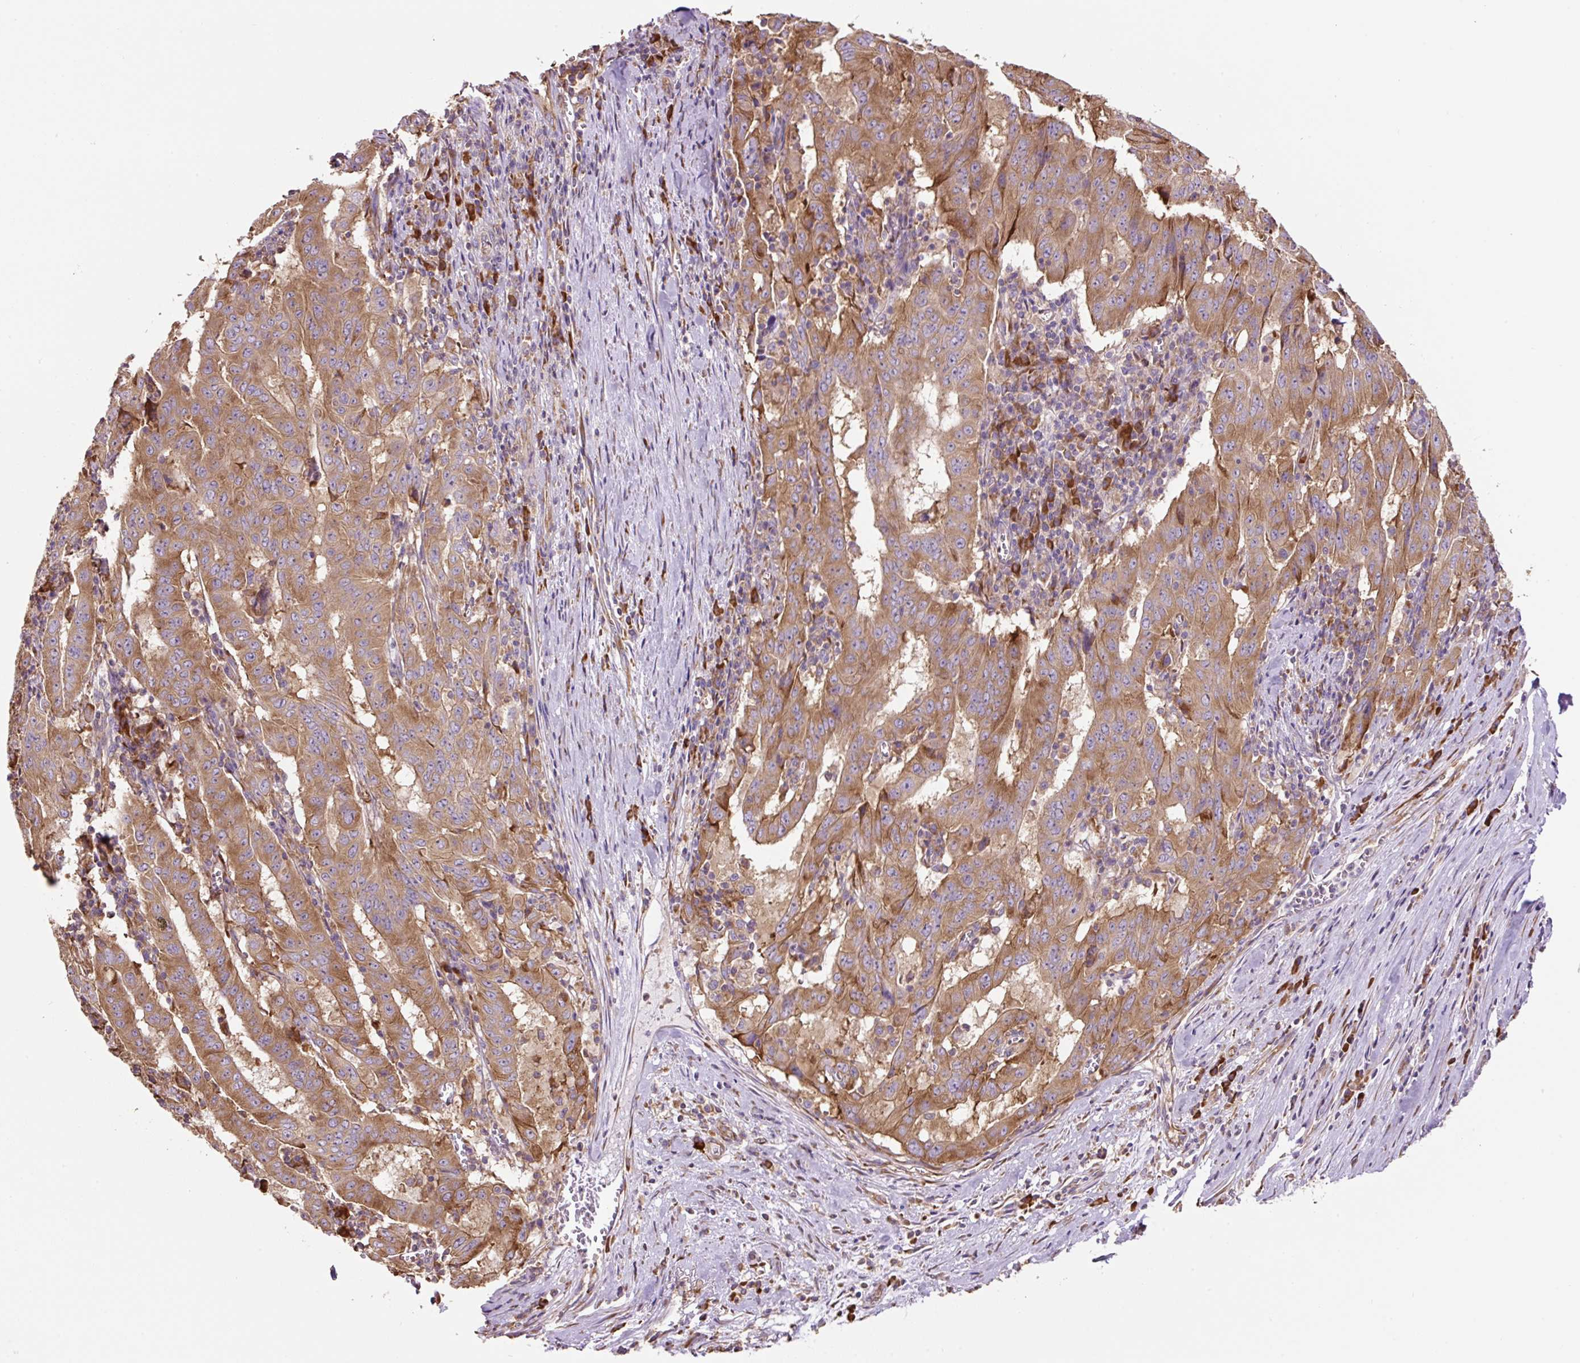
{"staining": {"intensity": "moderate", "quantity": ">75%", "location": "cytoplasmic/membranous"}, "tissue": "pancreatic cancer", "cell_type": "Tumor cells", "image_type": "cancer", "snomed": [{"axis": "morphology", "description": "Adenocarcinoma, NOS"}, {"axis": "topography", "description": "Pancreas"}], "caption": "Protein expression analysis of pancreatic adenocarcinoma reveals moderate cytoplasmic/membranous staining in about >75% of tumor cells.", "gene": "RPS23", "patient": {"sex": "male", "age": 63}}